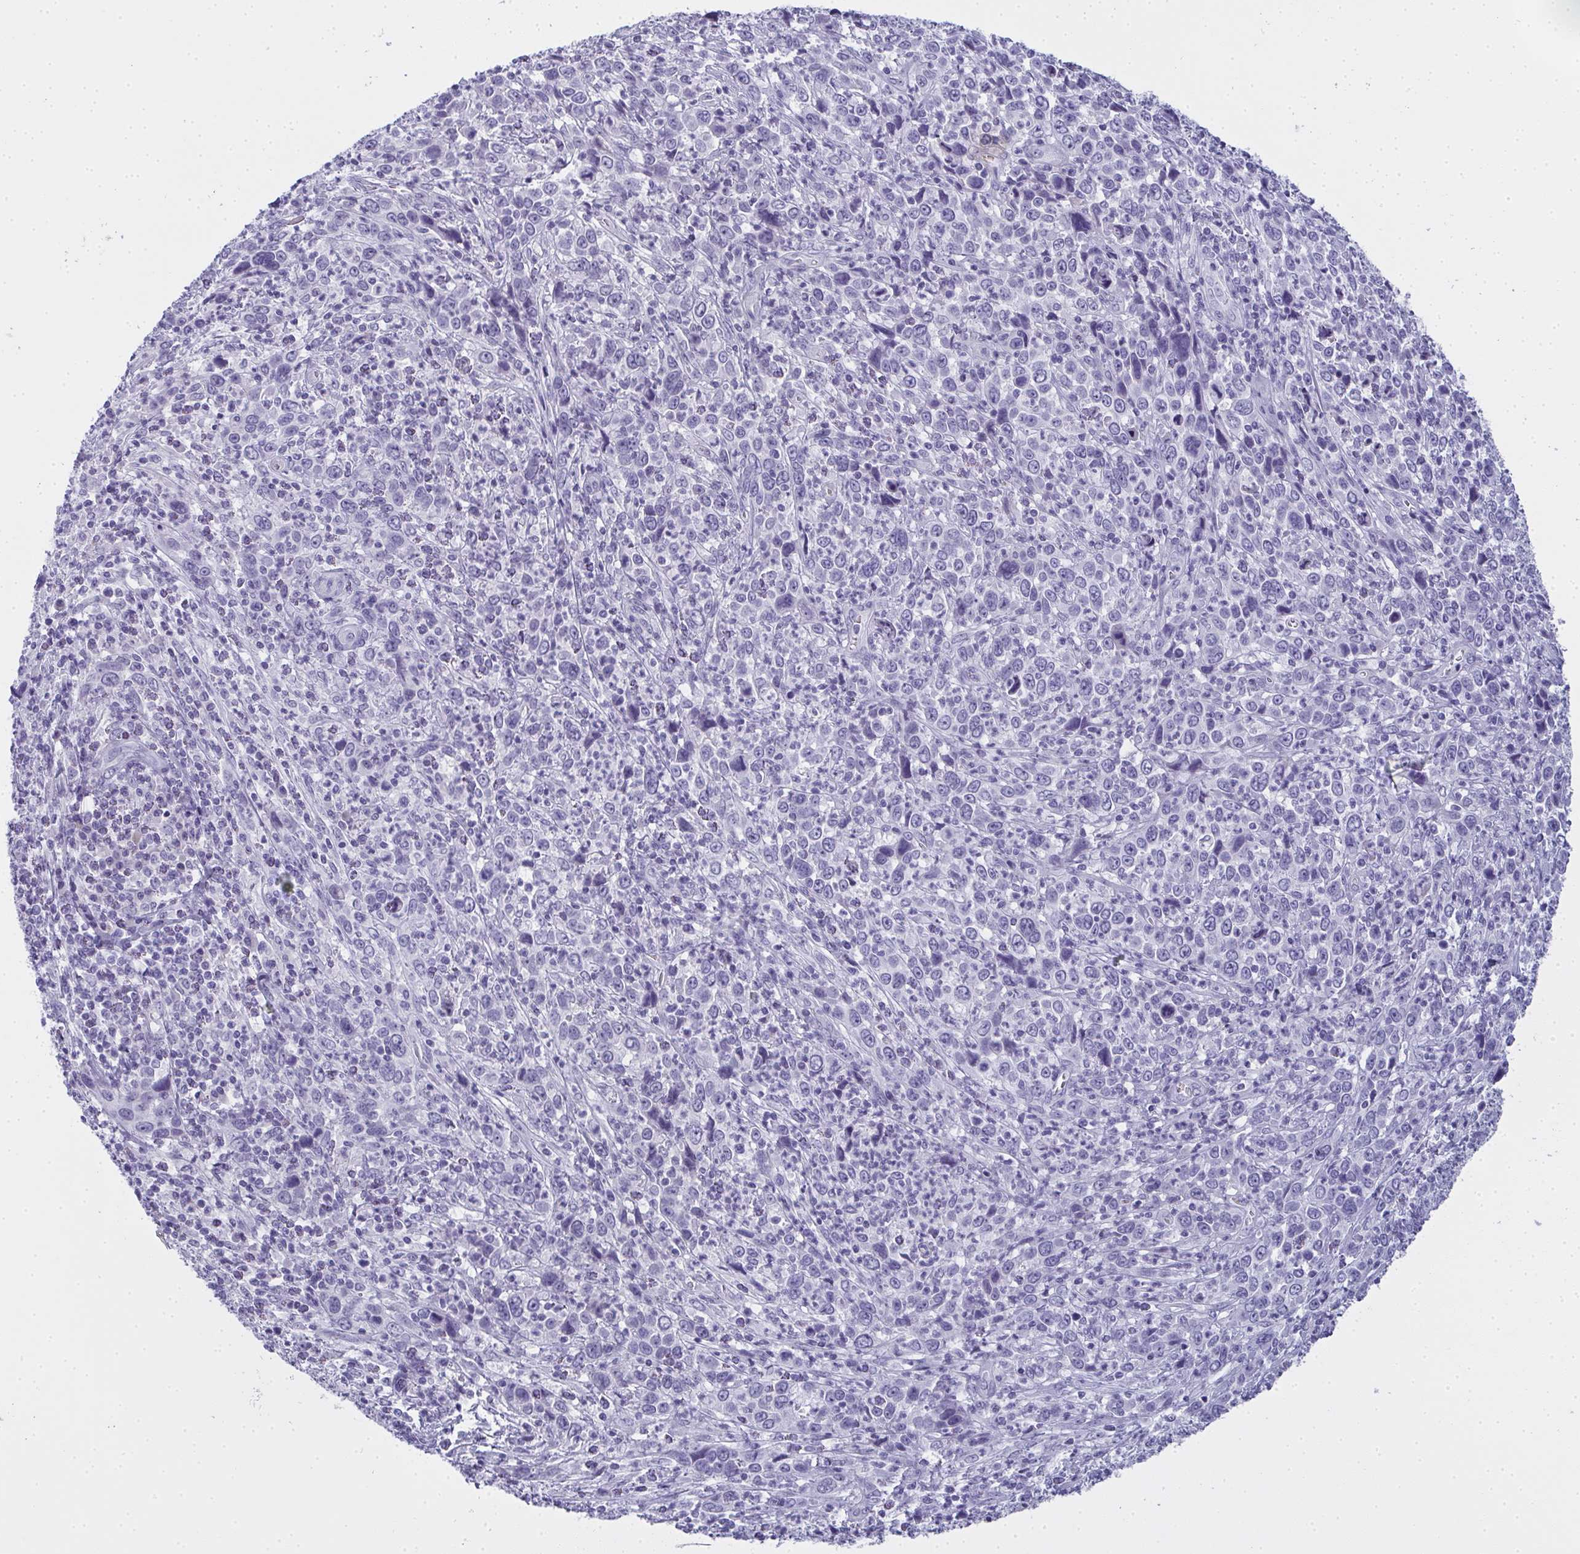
{"staining": {"intensity": "negative", "quantity": "none", "location": "none"}, "tissue": "cervical cancer", "cell_type": "Tumor cells", "image_type": "cancer", "snomed": [{"axis": "morphology", "description": "Squamous cell carcinoma, NOS"}, {"axis": "topography", "description": "Cervix"}], "caption": "Protein analysis of squamous cell carcinoma (cervical) demonstrates no significant staining in tumor cells.", "gene": "SLC36A2", "patient": {"sex": "female", "age": 46}}